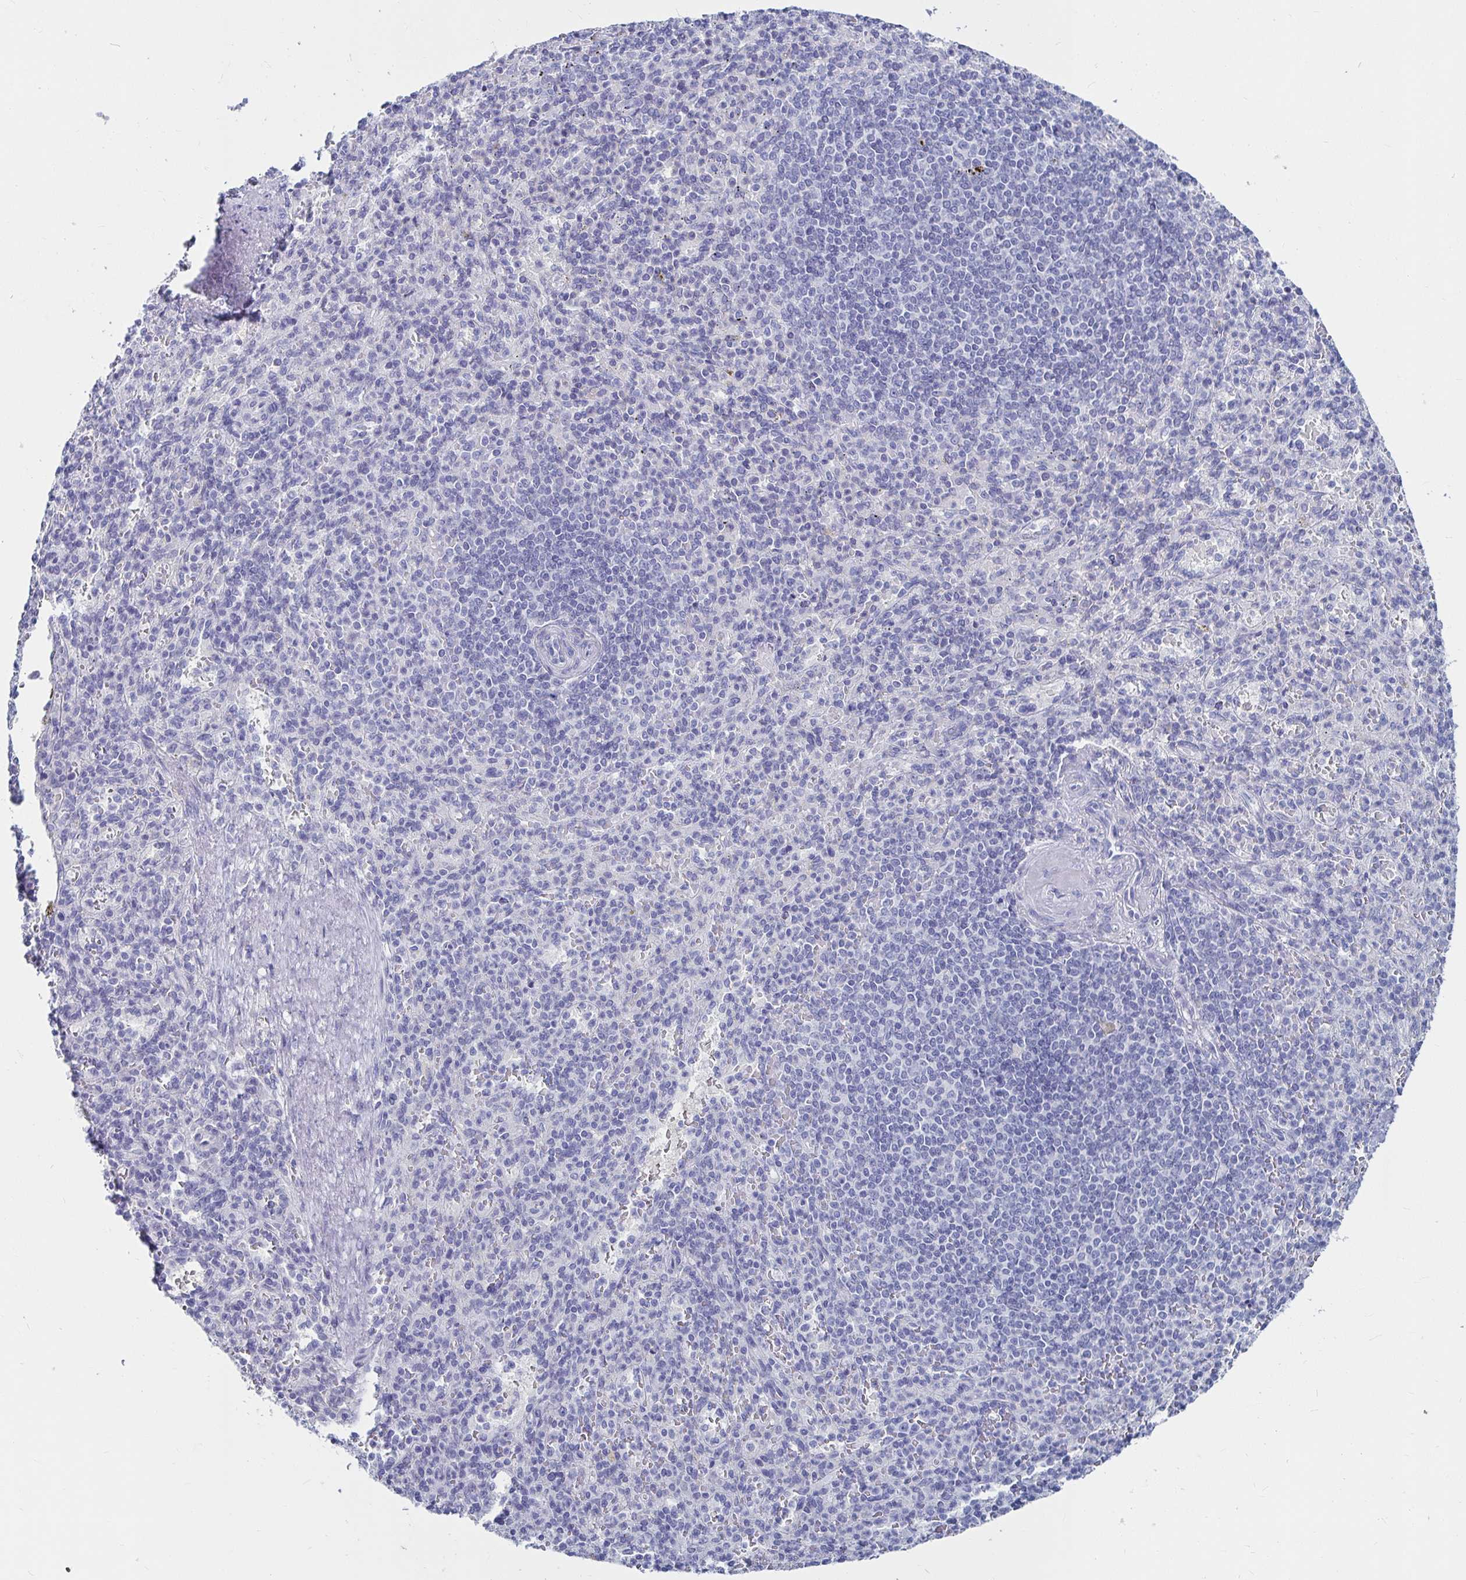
{"staining": {"intensity": "negative", "quantity": "none", "location": "none"}, "tissue": "spleen", "cell_type": "Cells in red pulp", "image_type": "normal", "snomed": [{"axis": "morphology", "description": "Normal tissue, NOS"}, {"axis": "topography", "description": "Spleen"}], "caption": "DAB (3,3'-diaminobenzidine) immunohistochemical staining of normal spleen demonstrates no significant staining in cells in red pulp. (DAB immunohistochemistry visualized using brightfield microscopy, high magnification).", "gene": "CA9", "patient": {"sex": "female", "age": 74}}